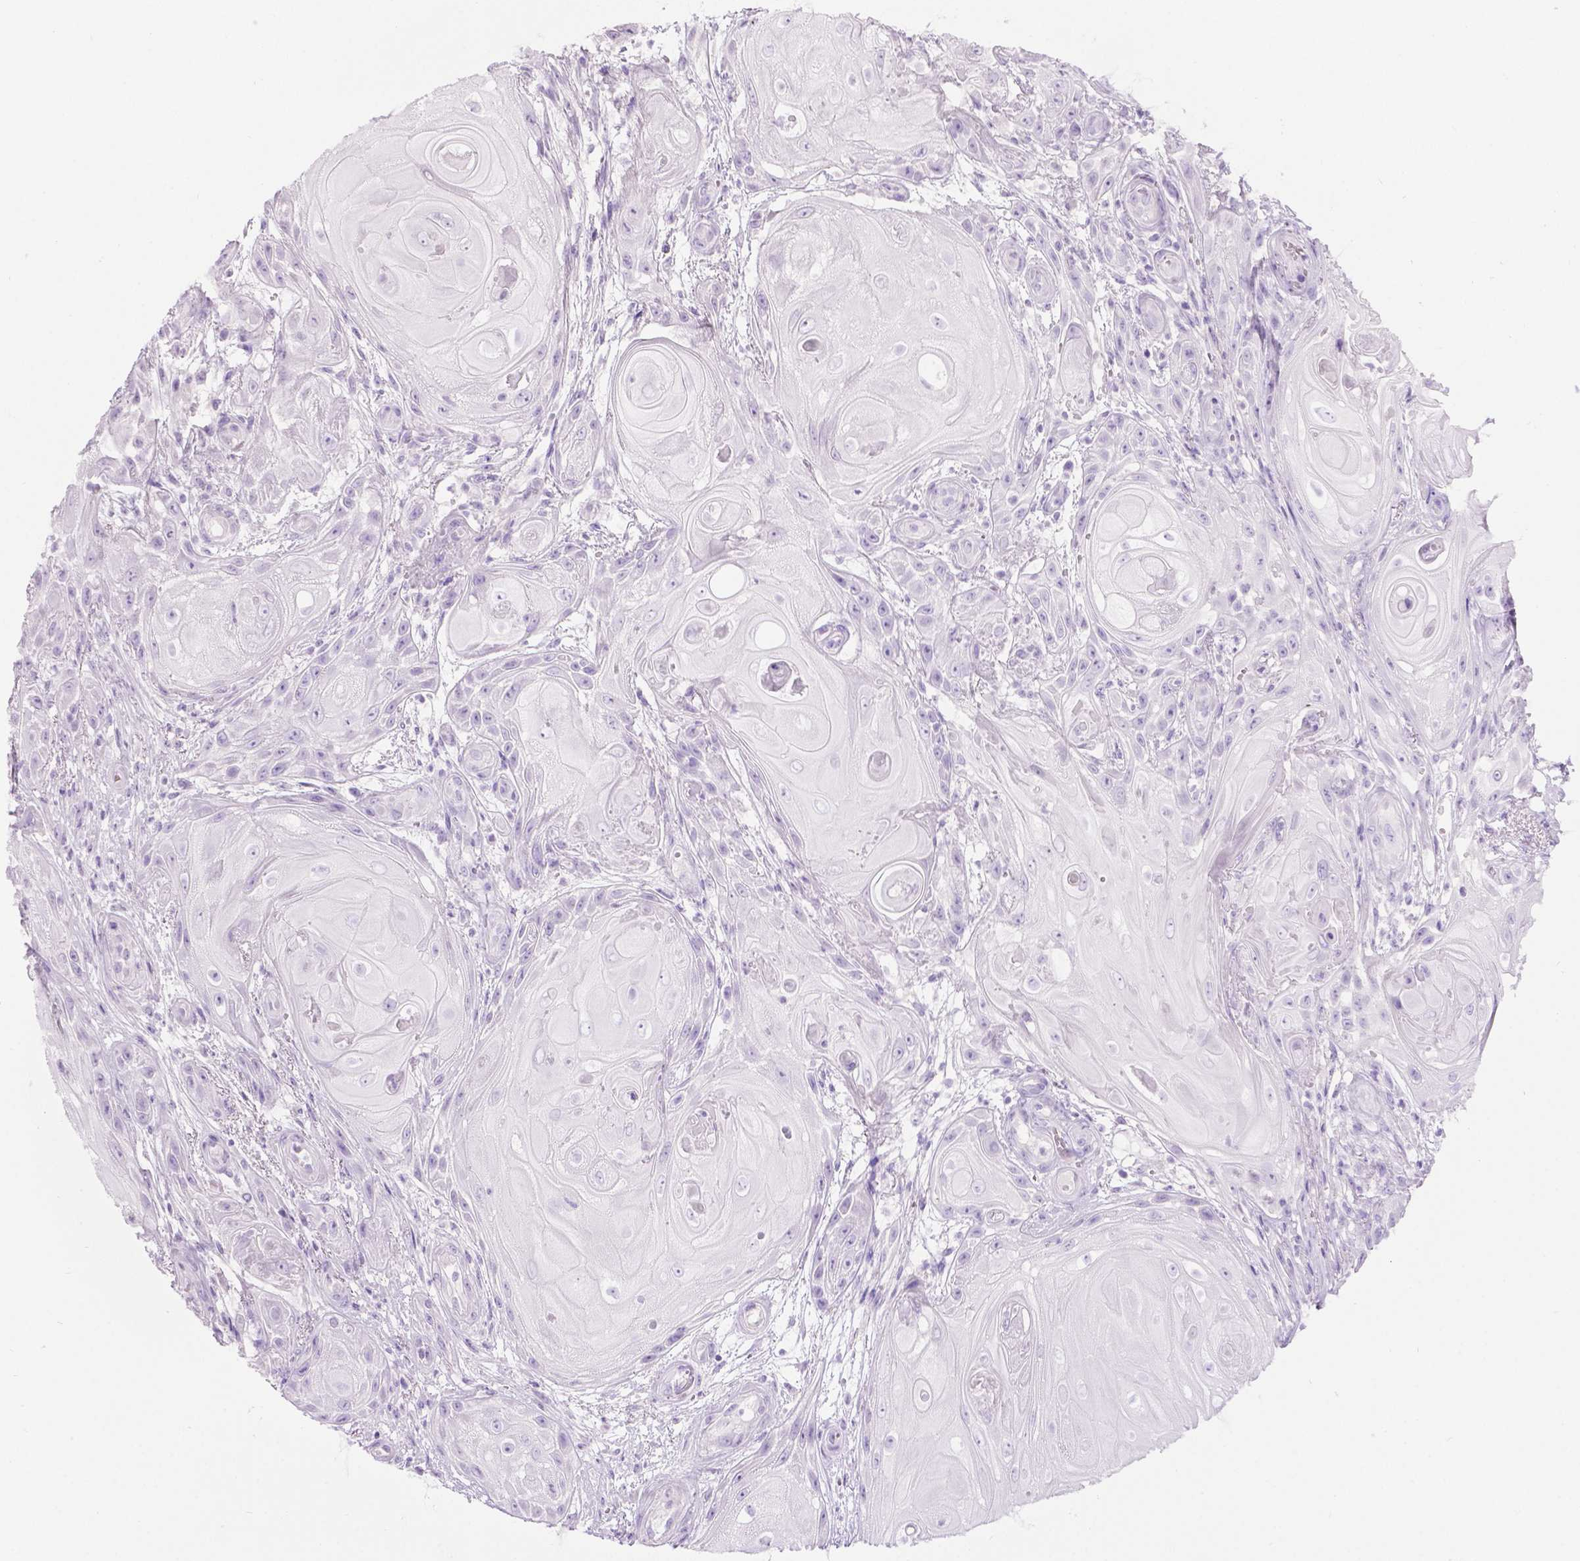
{"staining": {"intensity": "negative", "quantity": "none", "location": "none"}, "tissue": "skin cancer", "cell_type": "Tumor cells", "image_type": "cancer", "snomed": [{"axis": "morphology", "description": "Squamous cell carcinoma, NOS"}, {"axis": "topography", "description": "Skin"}], "caption": "Immunohistochemistry of human squamous cell carcinoma (skin) reveals no expression in tumor cells.", "gene": "LELP1", "patient": {"sex": "male", "age": 62}}